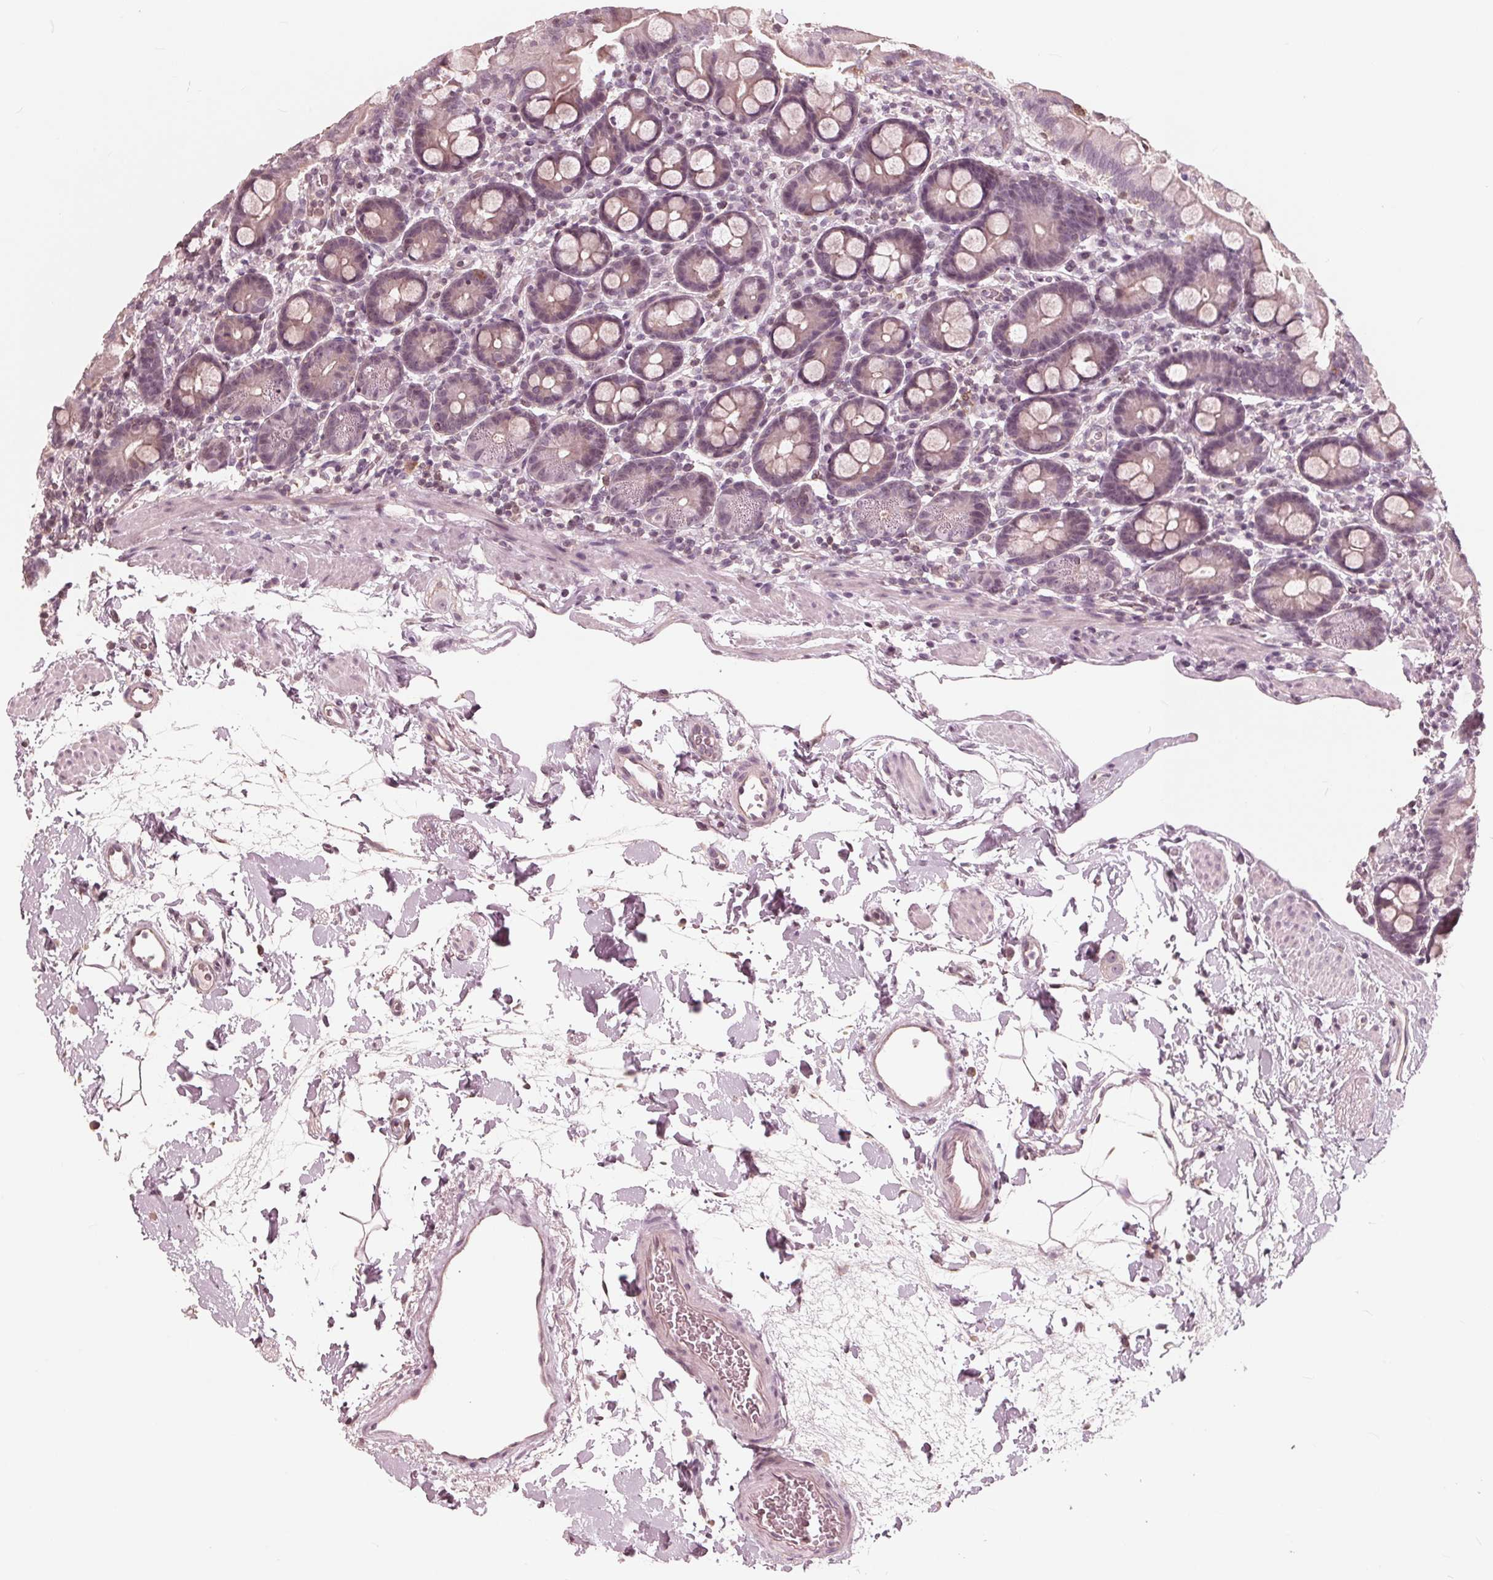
{"staining": {"intensity": "moderate", "quantity": "<25%", "location": "nuclear"}, "tissue": "duodenum", "cell_type": "Glandular cells", "image_type": "normal", "snomed": [{"axis": "morphology", "description": "Normal tissue, NOS"}, {"axis": "topography", "description": "Duodenum"}], "caption": "Moderate nuclear staining for a protein is present in approximately <25% of glandular cells of benign duodenum using immunohistochemistry.", "gene": "ING3", "patient": {"sex": "male", "age": 59}}